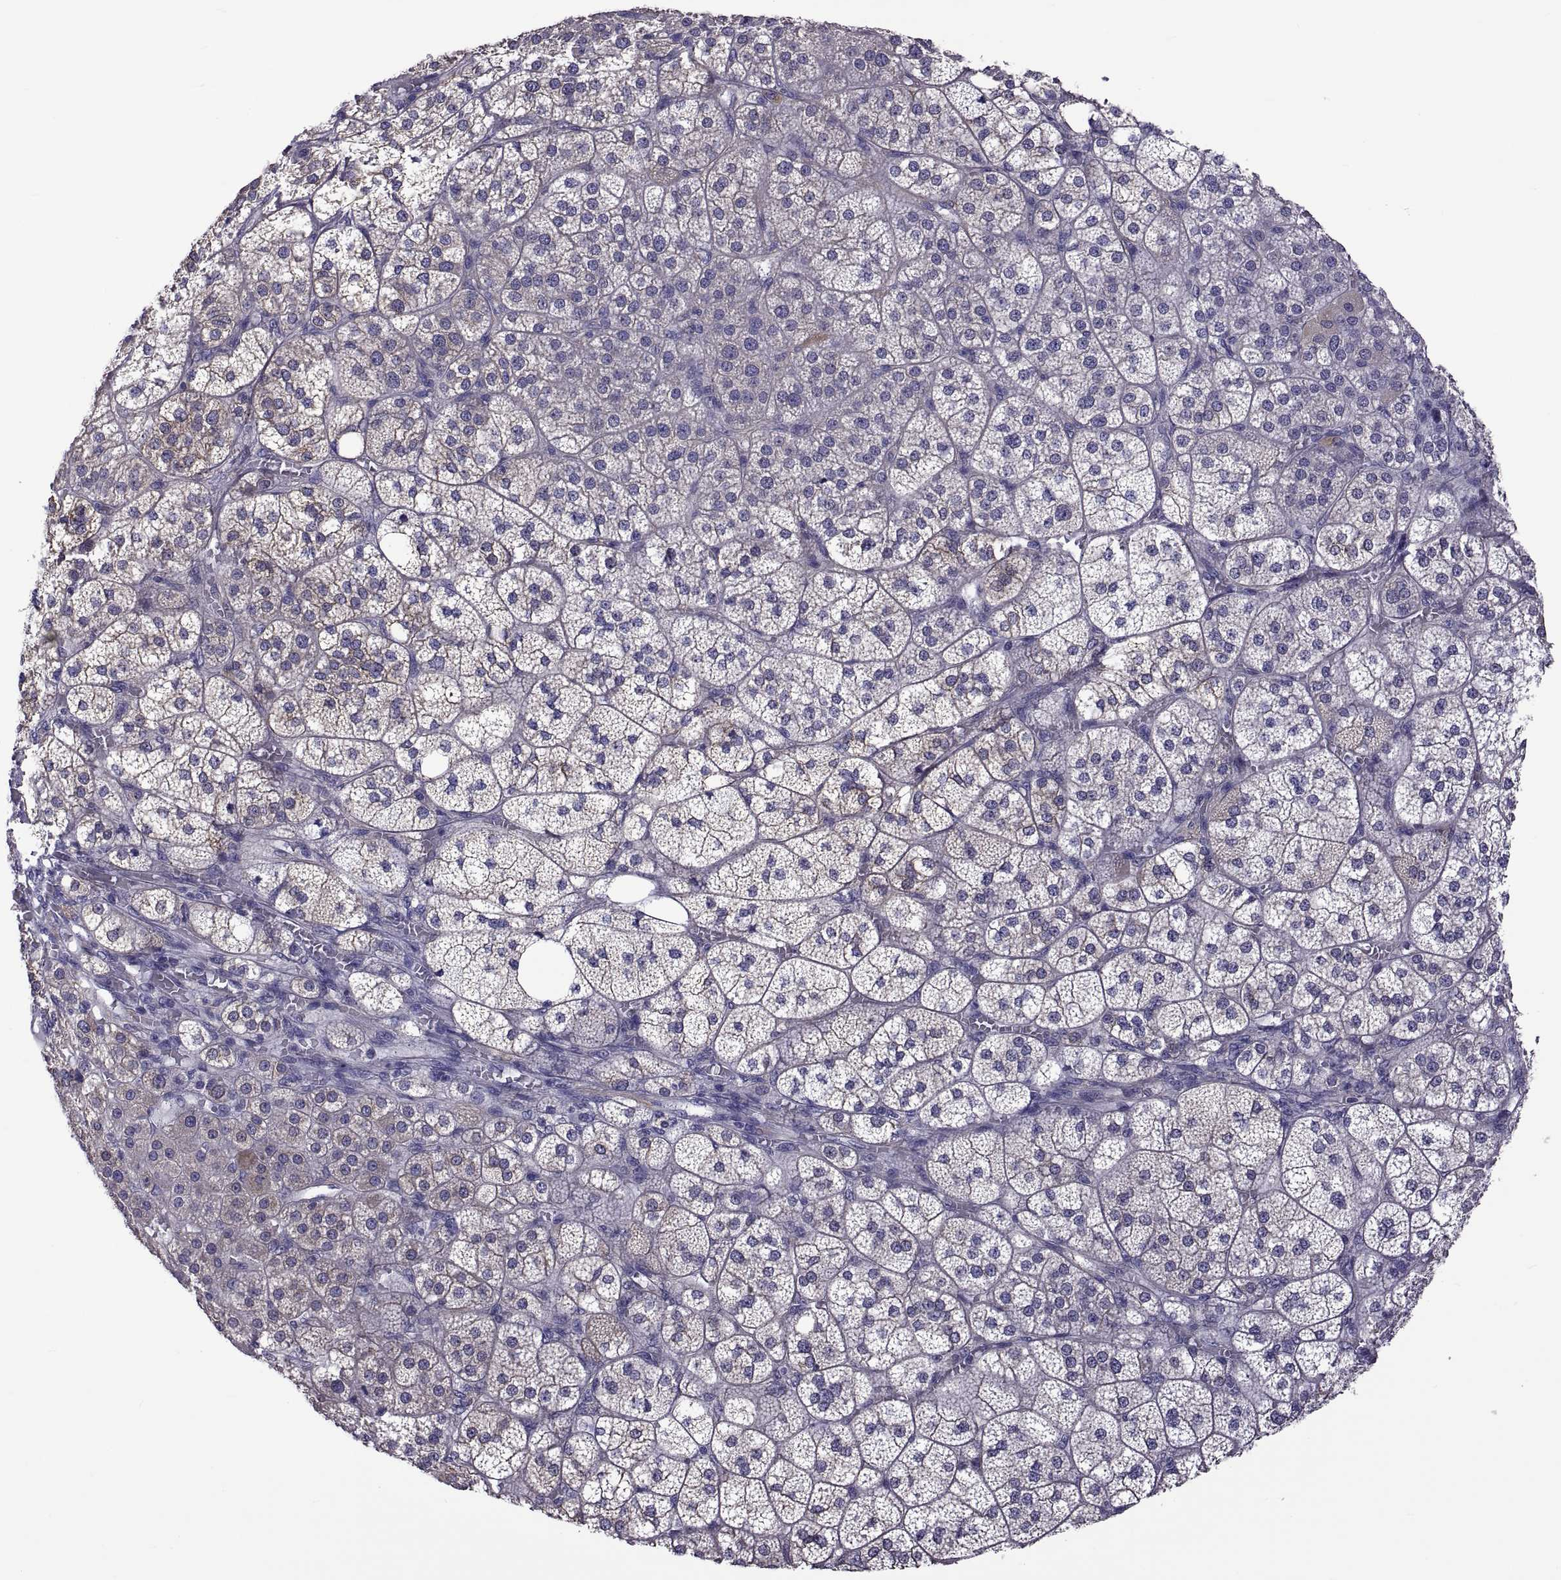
{"staining": {"intensity": "negative", "quantity": "none", "location": "none"}, "tissue": "adrenal gland", "cell_type": "Glandular cells", "image_type": "normal", "snomed": [{"axis": "morphology", "description": "Normal tissue, NOS"}, {"axis": "topography", "description": "Adrenal gland"}], "caption": "Glandular cells show no significant expression in normal adrenal gland. (Brightfield microscopy of DAB IHC at high magnification).", "gene": "TMC3", "patient": {"sex": "female", "age": 60}}